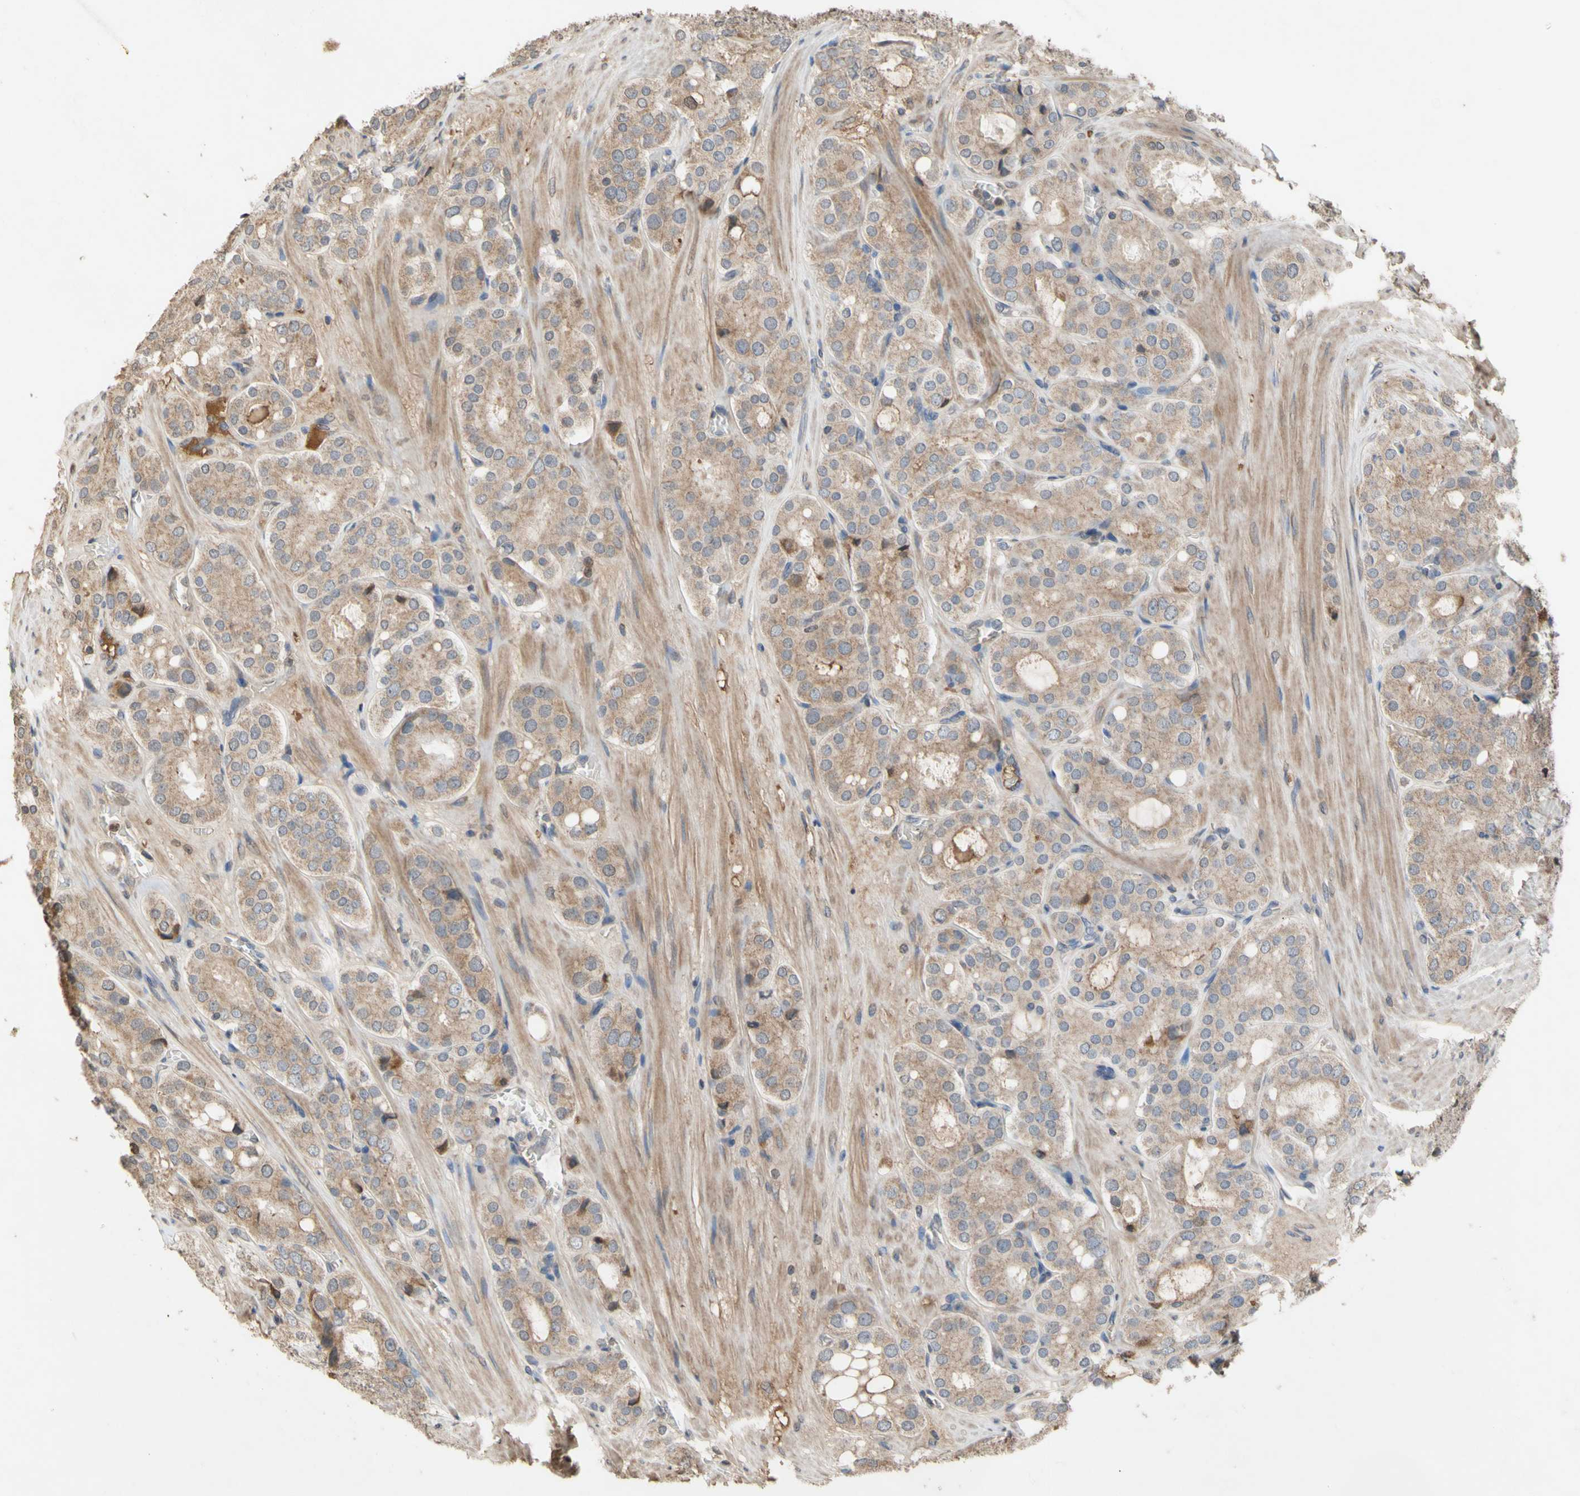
{"staining": {"intensity": "moderate", "quantity": "25%-75%", "location": "cytoplasmic/membranous"}, "tissue": "prostate cancer", "cell_type": "Tumor cells", "image_type": "cancer", "snomed": [{"axis": "morphology", "description": "Adenocarcinoma, High grade"}, {"axis": "topography", "description": "Prostate"}], "caption": "Protein expression analysis of prostate cancer reveals moderate cytoplasmic/membranous staining in about 25%-75% of tumor cells.", "gene": "NECTIN3", "patient": {"sex": "male", "age": 65}}